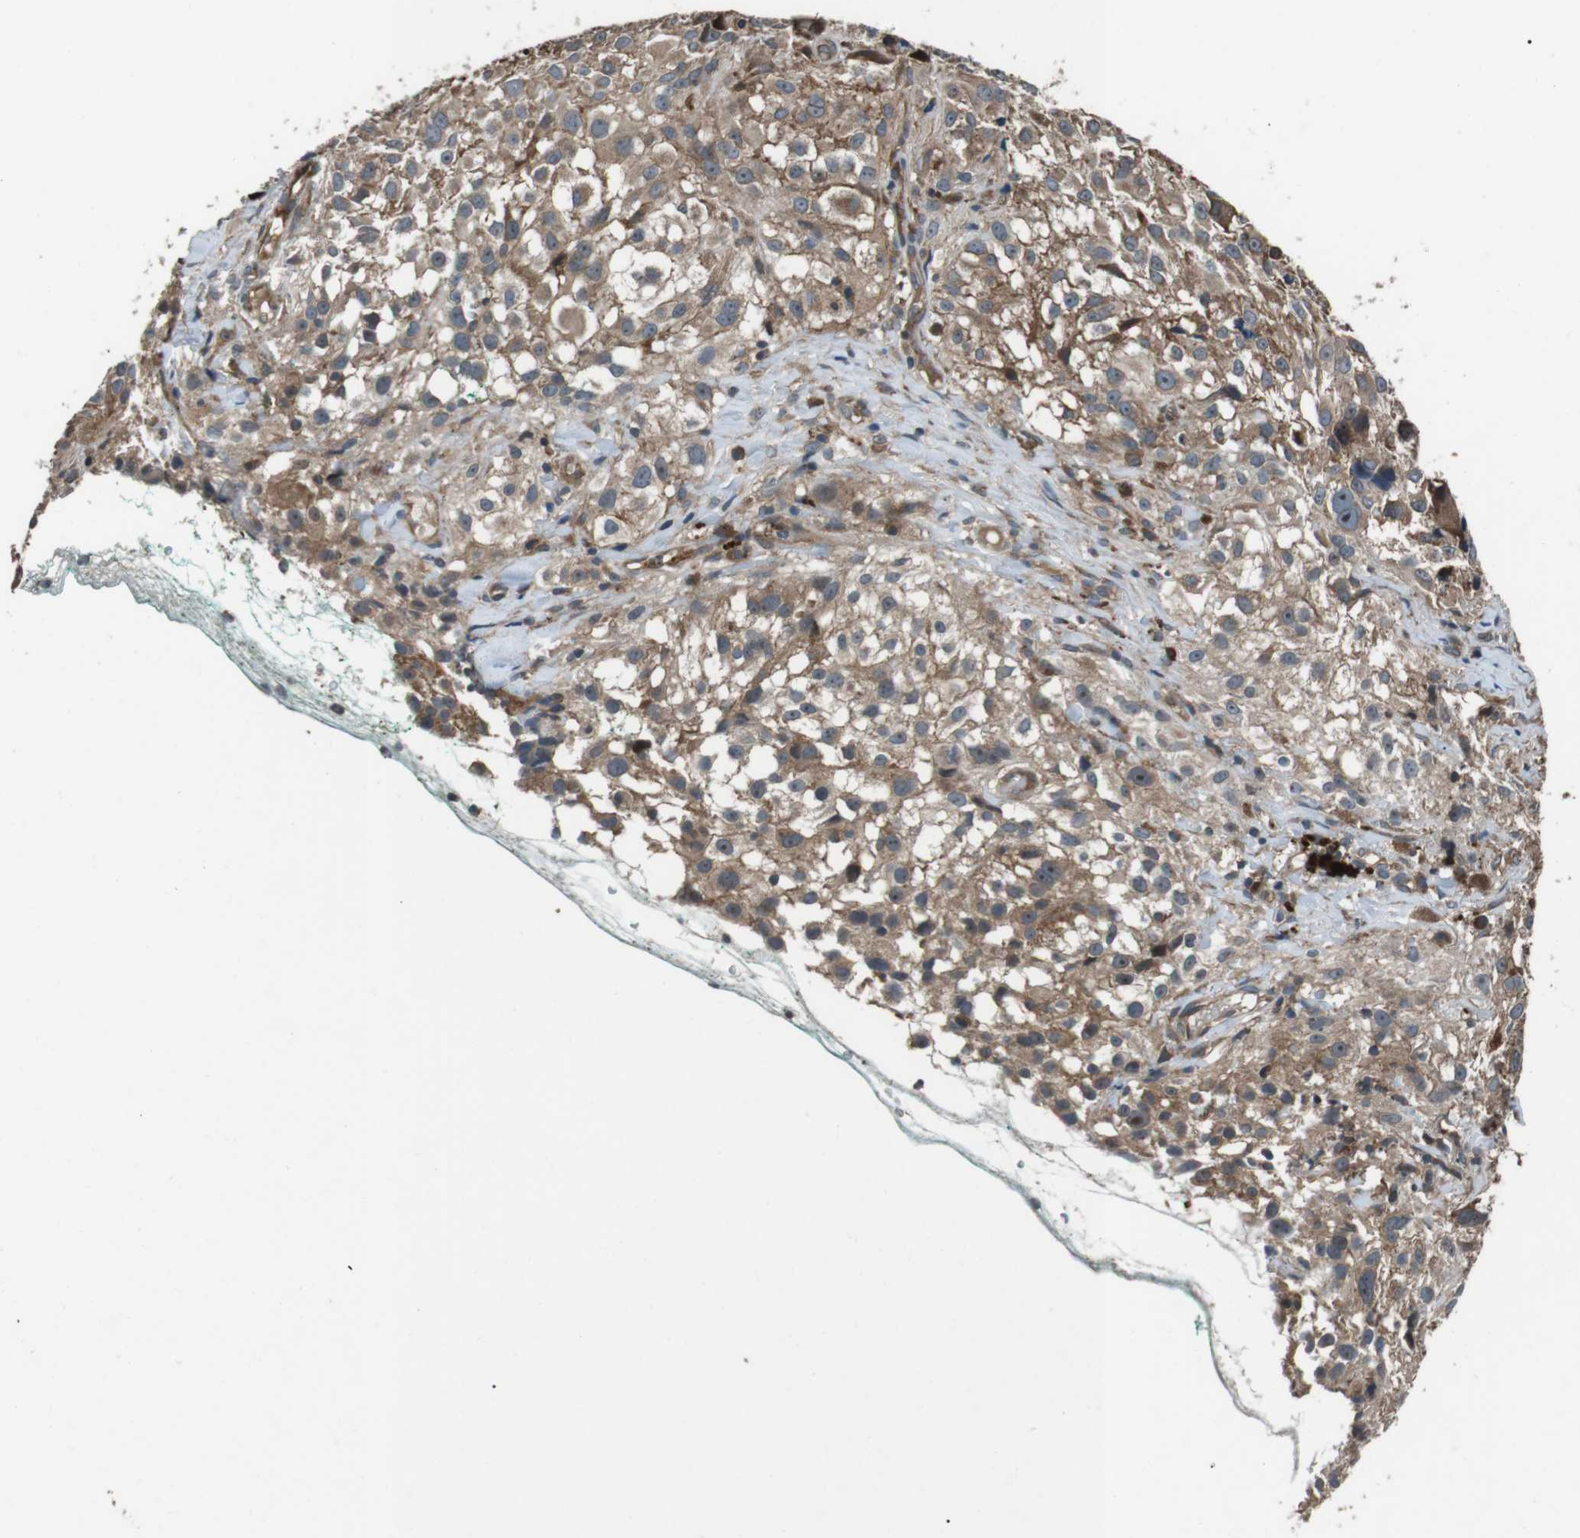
{"staining": {"intensity": "moderate", "quantity": ">75%", "location": "cytoplasmic/membranous"}, "tissue": "melanoma", "cell_type": "Tumor cells", "image_type": "cancer", "snomed": [{"axis": "morphology", "description": "Necrosis, NOS"}, {"axis": "morphology", "description": "Malignant melanoma, NOS"}, {"axis": "topography", "description": "Skin"}], "caption": "This is an image of immunohistochemistry staining of malignant melanoma, which shows moderate expression in the cytoplasmic/membranous of tumor cells.", "gene": "GPR161", "patient": {"sex": "female", "age": 87}}